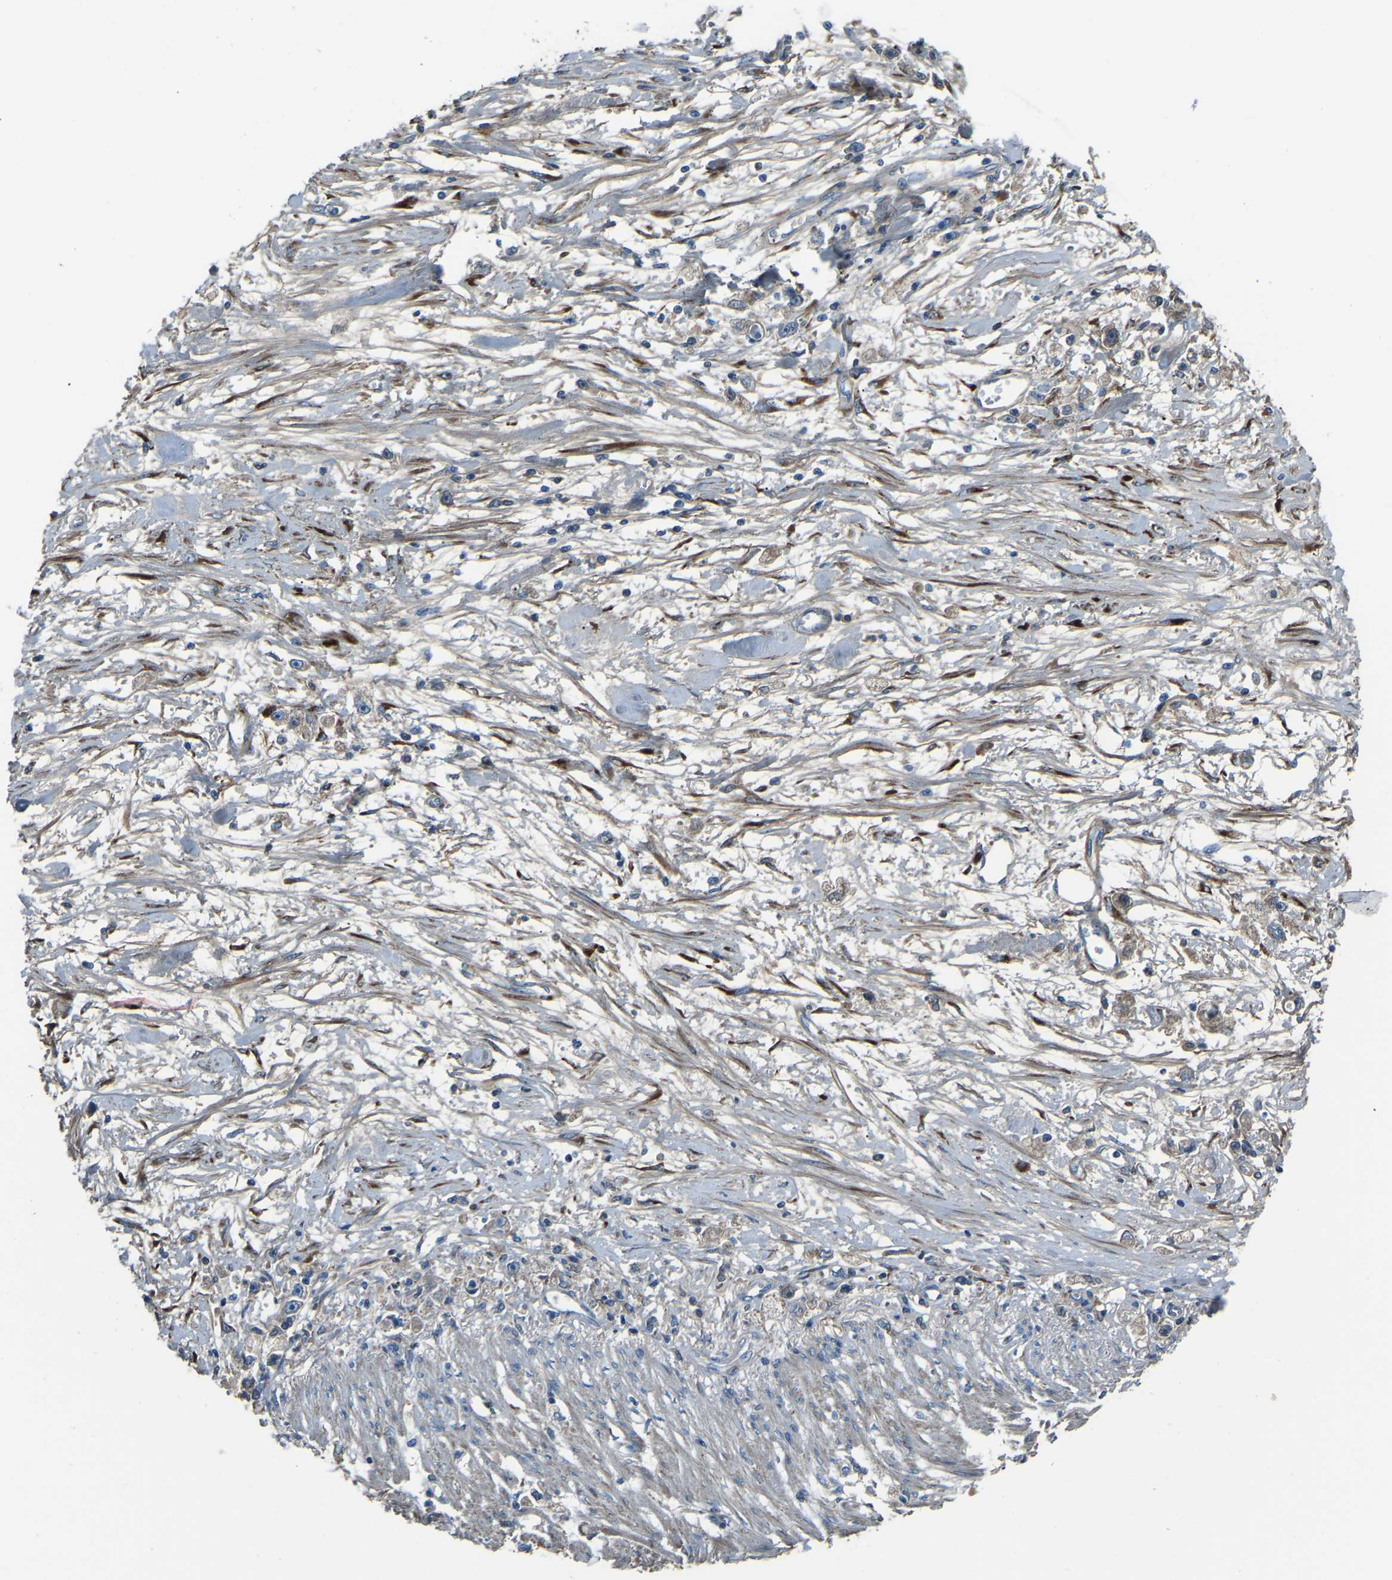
{"staining": {"intensity": "negative", "quantity": "none", "location": "none"}, "tissue": "stomach cancer", "cell_type": "Tumor cells", "image_type": "cancer", "snomed": [{"axis": "morphology", "description": "Adenocarcinoma, NOS"}, {"axis": "topography", "description": "Stomach"}], "caption": "This is an immunohistochemistry micrograph of human stomach adenocarcinoma. There is no staining in tumor cells.", "gene": "COL3A1", "patient": {"sex": "female", "age": 59}}